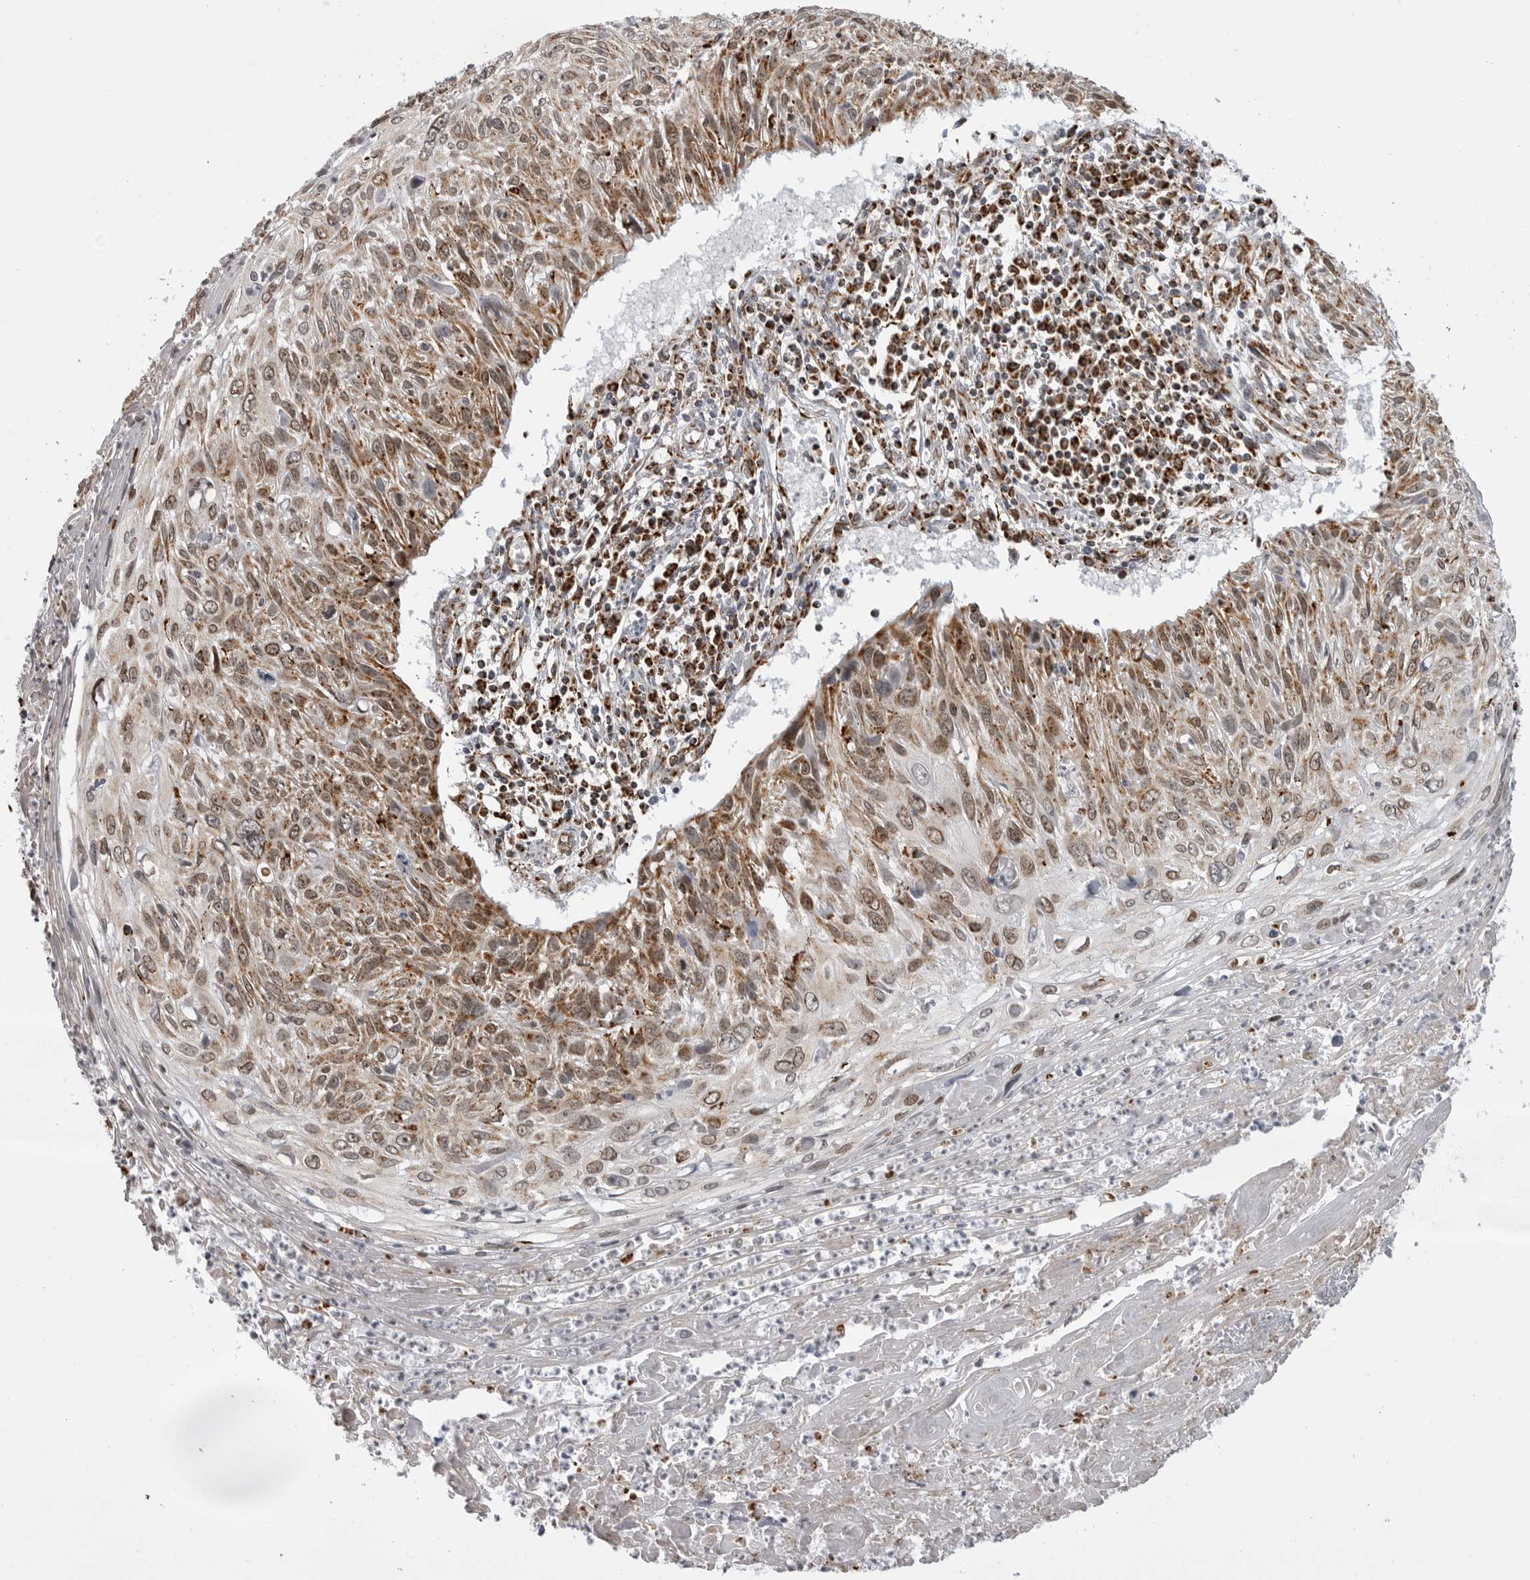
{"staining": {"intensity": "moderate", "quantity": "25%-75%", "location": "cytoplasmic/membranous,nuclear"}, "tissue": "cervical cancer", "cell_type": "Tumor cells", "image_type": "cancer", "snomed": [{"axis": "morphology", "description": "Squamous cell carcinoma, NOS"}, {"axis": "topography", "description": "Cervix"}], "caption": "DAB (3,3'-diaminobenzidine) immunohistochemical staining of human cervical squamous cell carcinoma exhibits moderate cytoplasmic/membranous and nuclear protein staining in approximately 25%-75% of tumor cells.", "gene": "COX5A", "patient": {"sex": "female", "age": 51}}